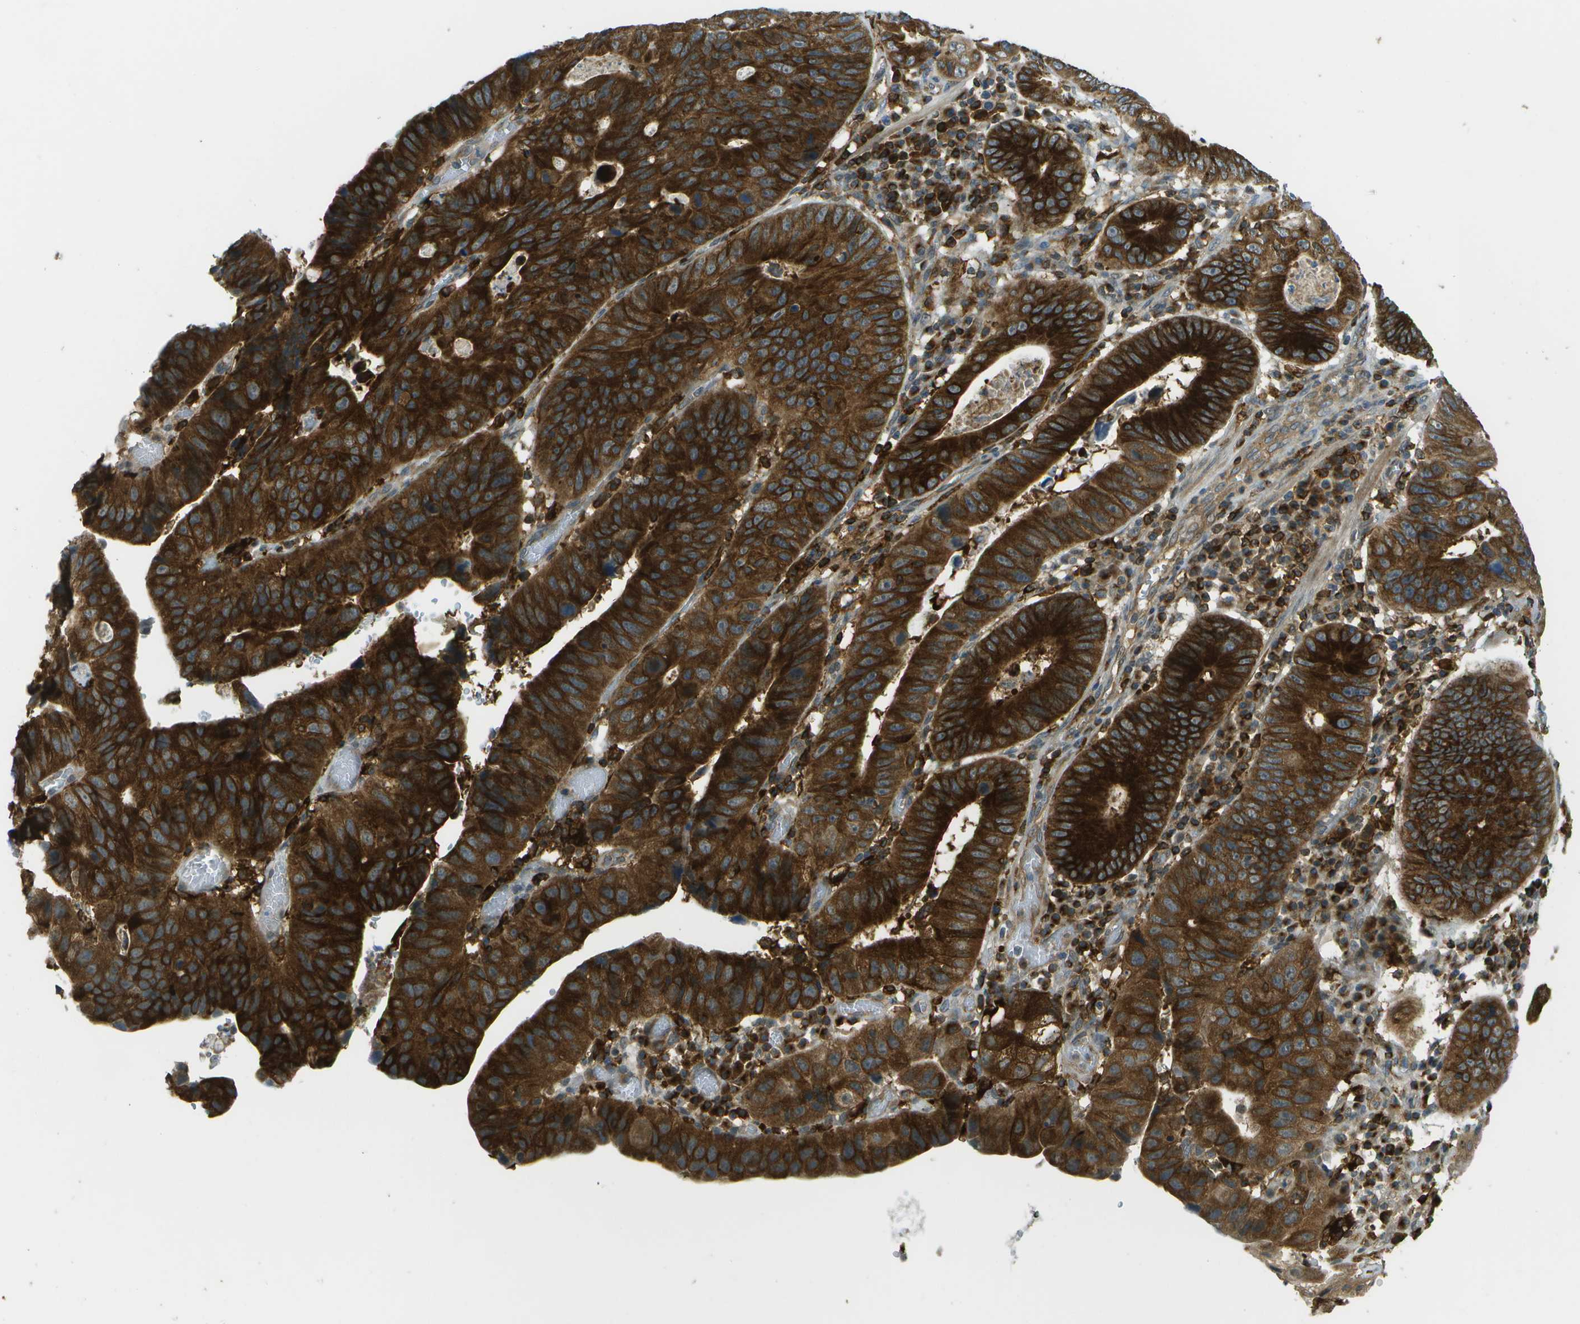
{"staining": {"intensity": "strong", "quantity": ">75%", "location": "cytoplasmic/membranous"}, "tissue": "stomach cancer", "cell_type": "Tumor cells", "image_type": "cancer", "snomed": [{"axis": "morphology", "description": "Adenocarcinoma, NOS"}, {"axis": "topography", "description": "Stomach"}], "caption": "DAB (3,3'-diaminobenzidine) immunohistochemical staining of stomach adenocarcinoma exhibits strong cytoplasmic/membranous protein positivity in about >75% of tumor cells.", "gene": "TMTC1", "patient": {"sex": "male", "age": 59}}